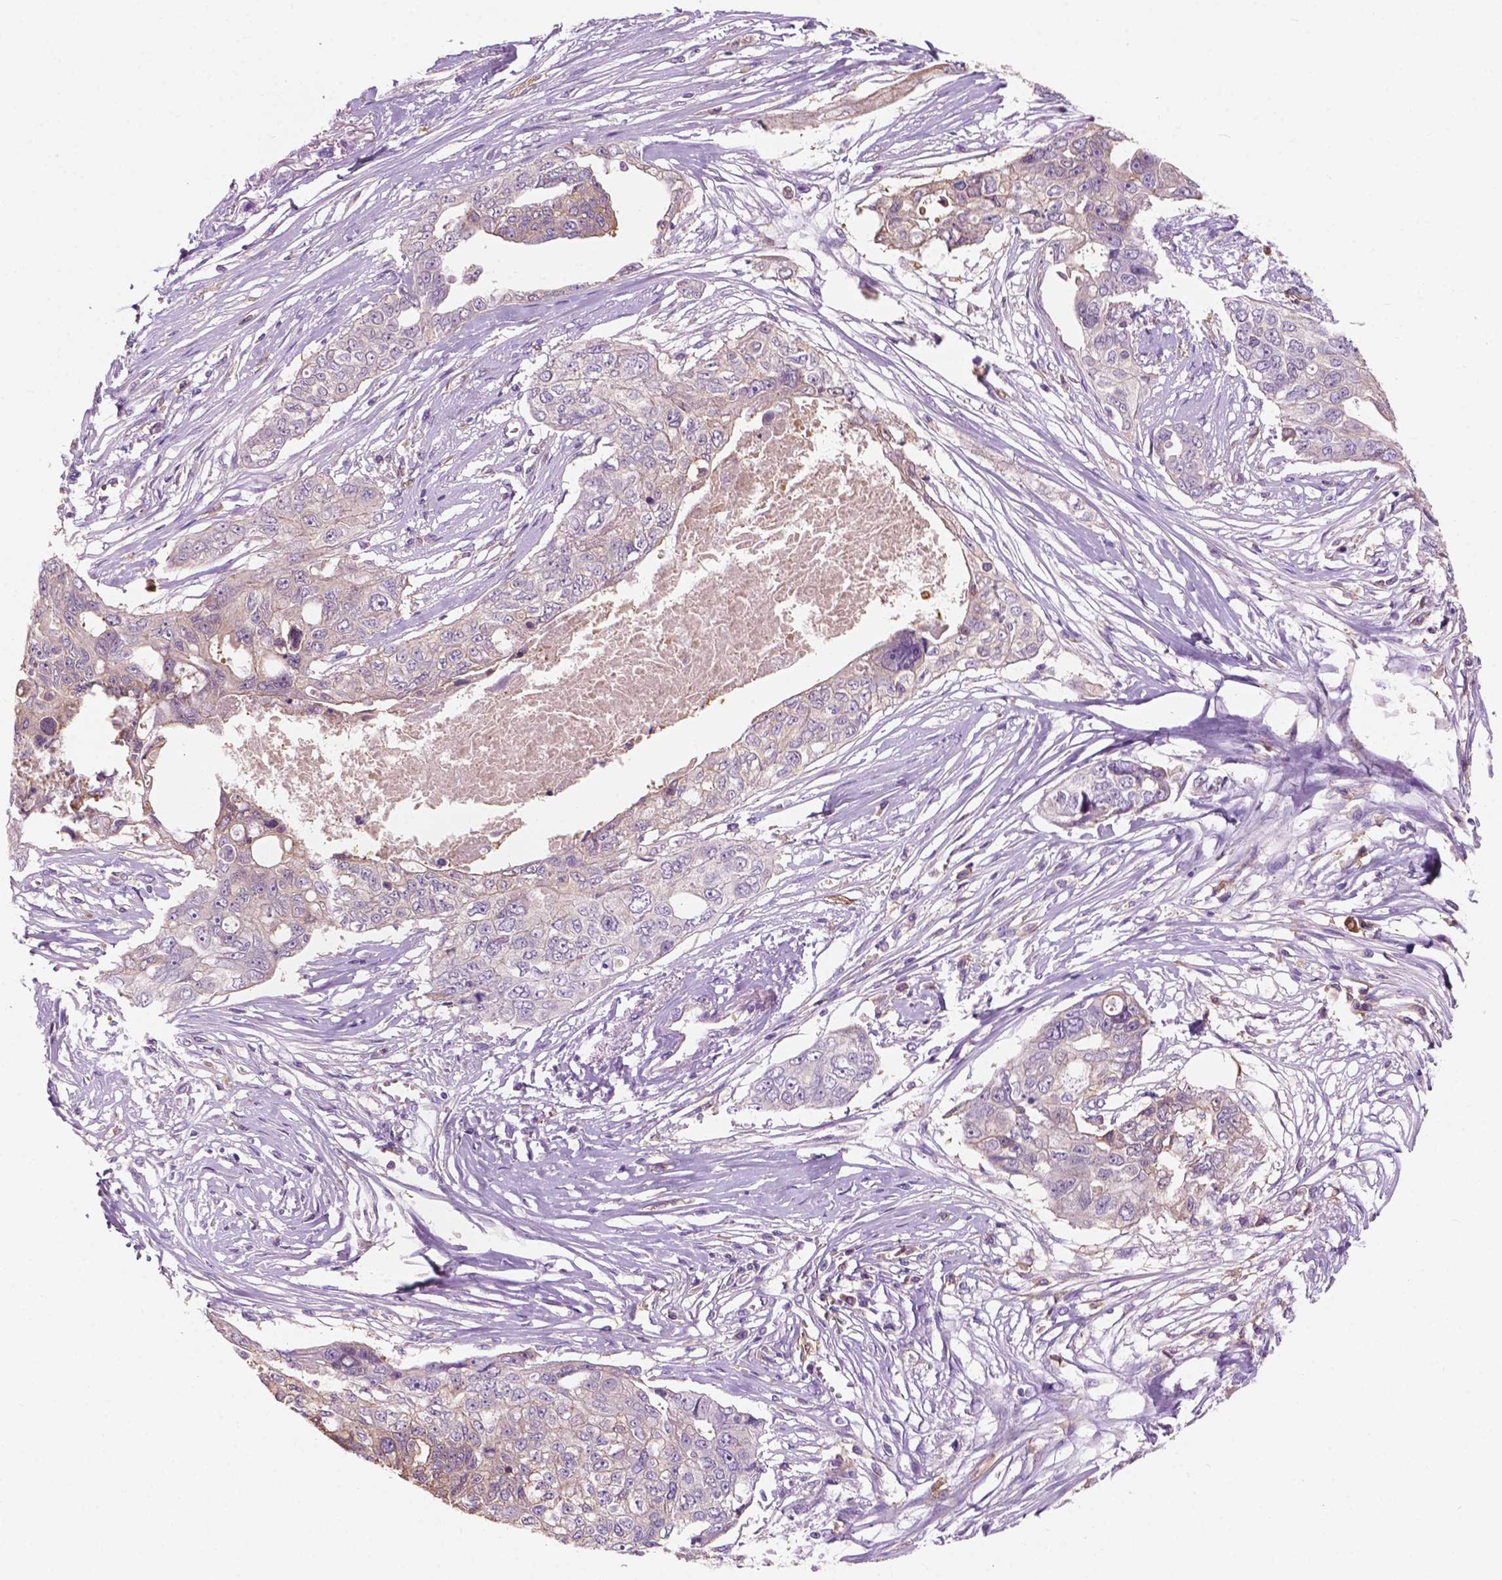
{"staining": {"intensity": "negative", "quantity": "none", "location": "none"}, "tissue": "ovarian cancer", "cell_type": "Tumor cells", "image_type": "cancer", "snomed": [{"axis": "morphology", "description": "Carcinoma, endometroid"}, {"axis": "topography", "description": "Ovary"}], "caption": "The immunohistochemistry photomicrograph has no significant expression in tumor cells of ovarian endometroid carcinoma tissue.", "gene": "SEMA4A", "patient": {"sex": "female", "age": 70}}